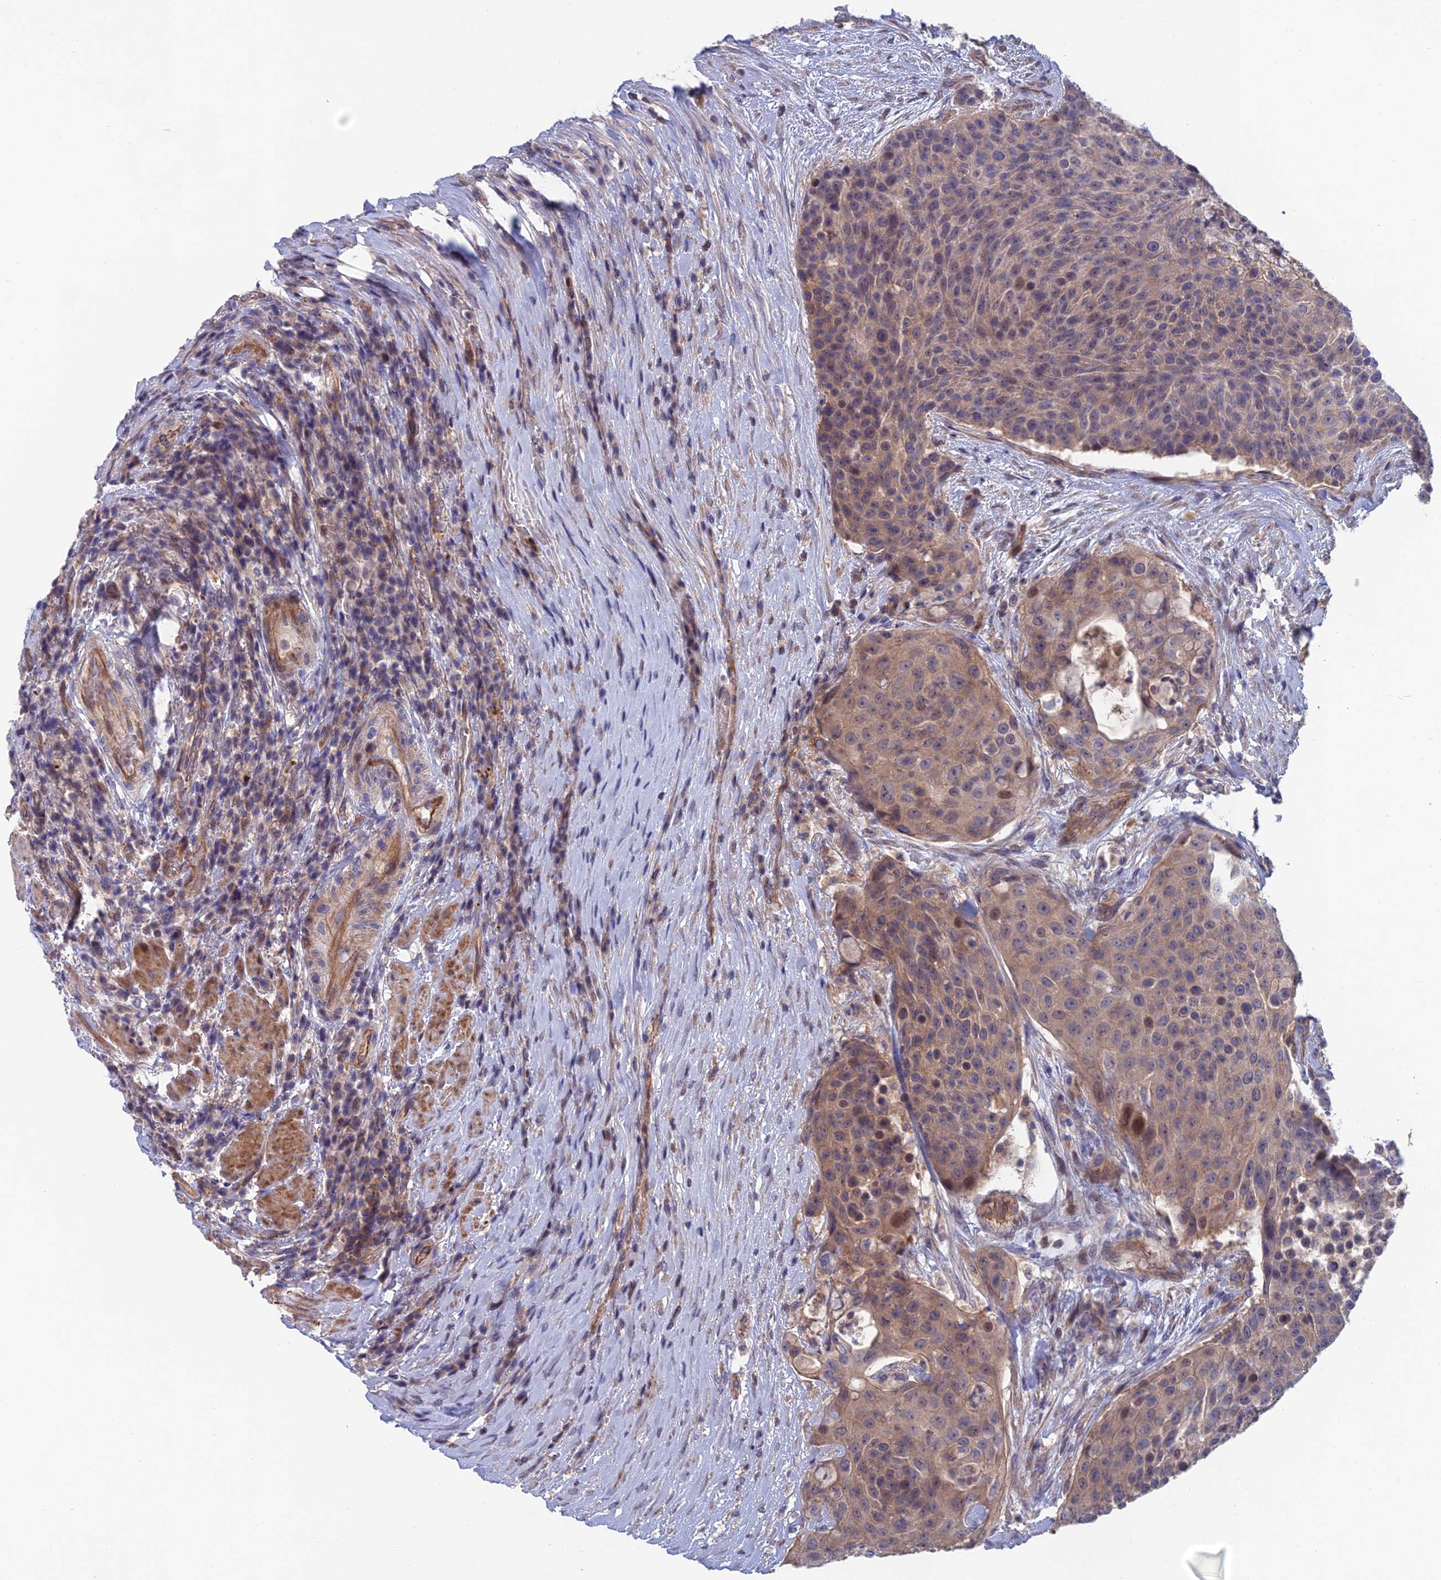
{"staining": {"intensity": "weak", "quantity": ">75%", "location": "cytoplasmic/membranous,nuclear"}, "tissue": "urothelial cancer", "cell_type": "Tumor cells", "image_type": "cancer", "snomed": [{"axis": "morphology", "description": "Urothelial carcinoma, High grade"}, {"axis": "topography", "description": "Urinary bladder"}], "caption": "Immunohistochemistry micrograph of neoplastic tissue: urothelial cancer stained using immunohistochemistry shows low levels of weak protein expression localized specifically in the cytoplasmic/membranous and nuclear of tumor cells, appearing as a cytoplasmic/membranous and nuclear brown color.", "gene": "USP37", "patient": {"sex": "female", "age": 63}}